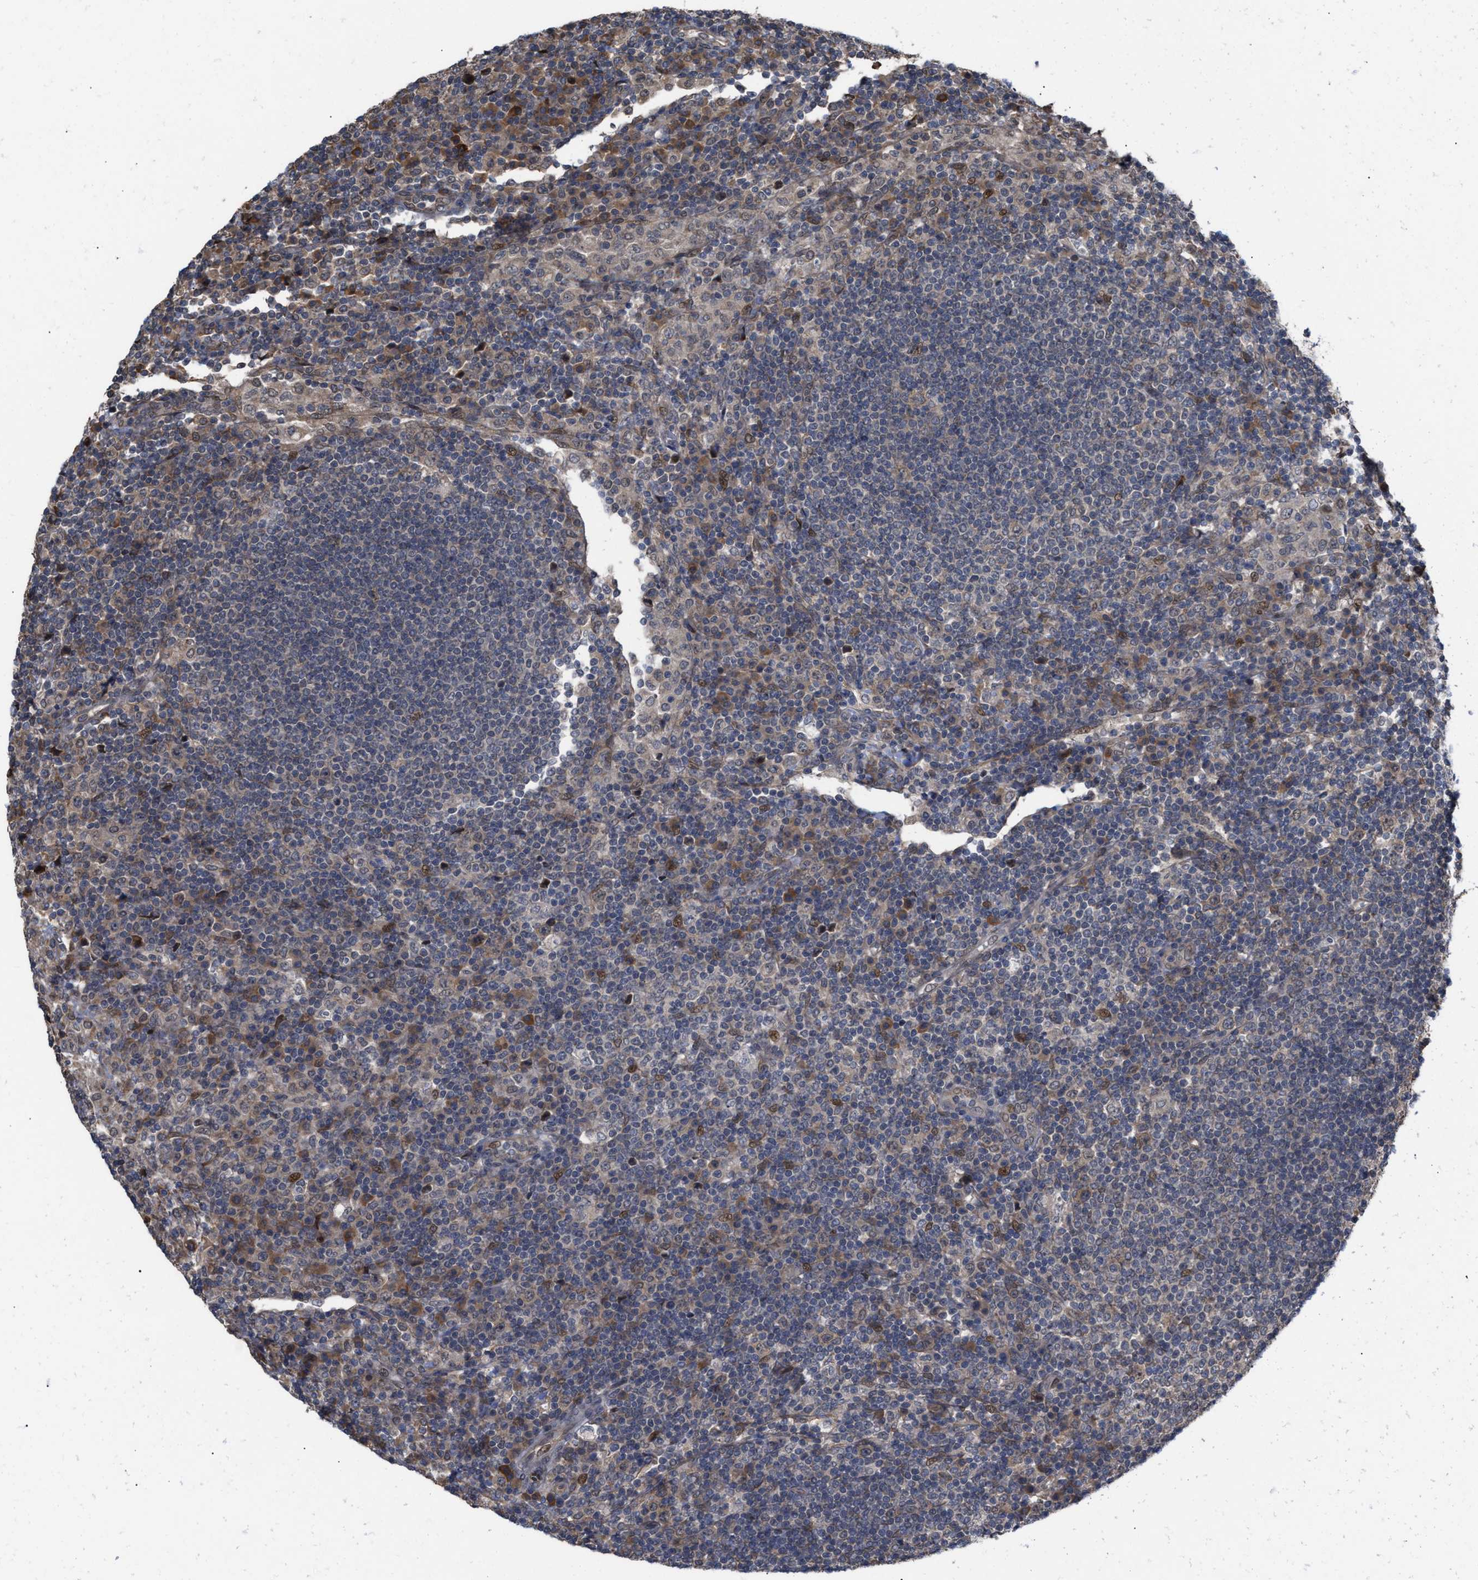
{"staining": {"intensity": "moderate", "quantity": "<25%", "location": "cytoplasmic/membranous"}, "tissue": "lymph node", "cell_type": "Non-germinal center cells", "image_type": "normal", "snomed": [{"axis": "morphology", "description": "Normal tissue, NOS"}, {"axis": "topography", "description": "Lymph node"}], "caption": "This image shows normal lymph node stained with immunohistochemistry to label a protein in brown. The cytoplasmic/membranous of non-germinal center cells show moderate positivity for the protein. Nuclei are counter-stained blue.", "gene": "TP53BP2", "patient": {"sex": "female", "age": 53}}